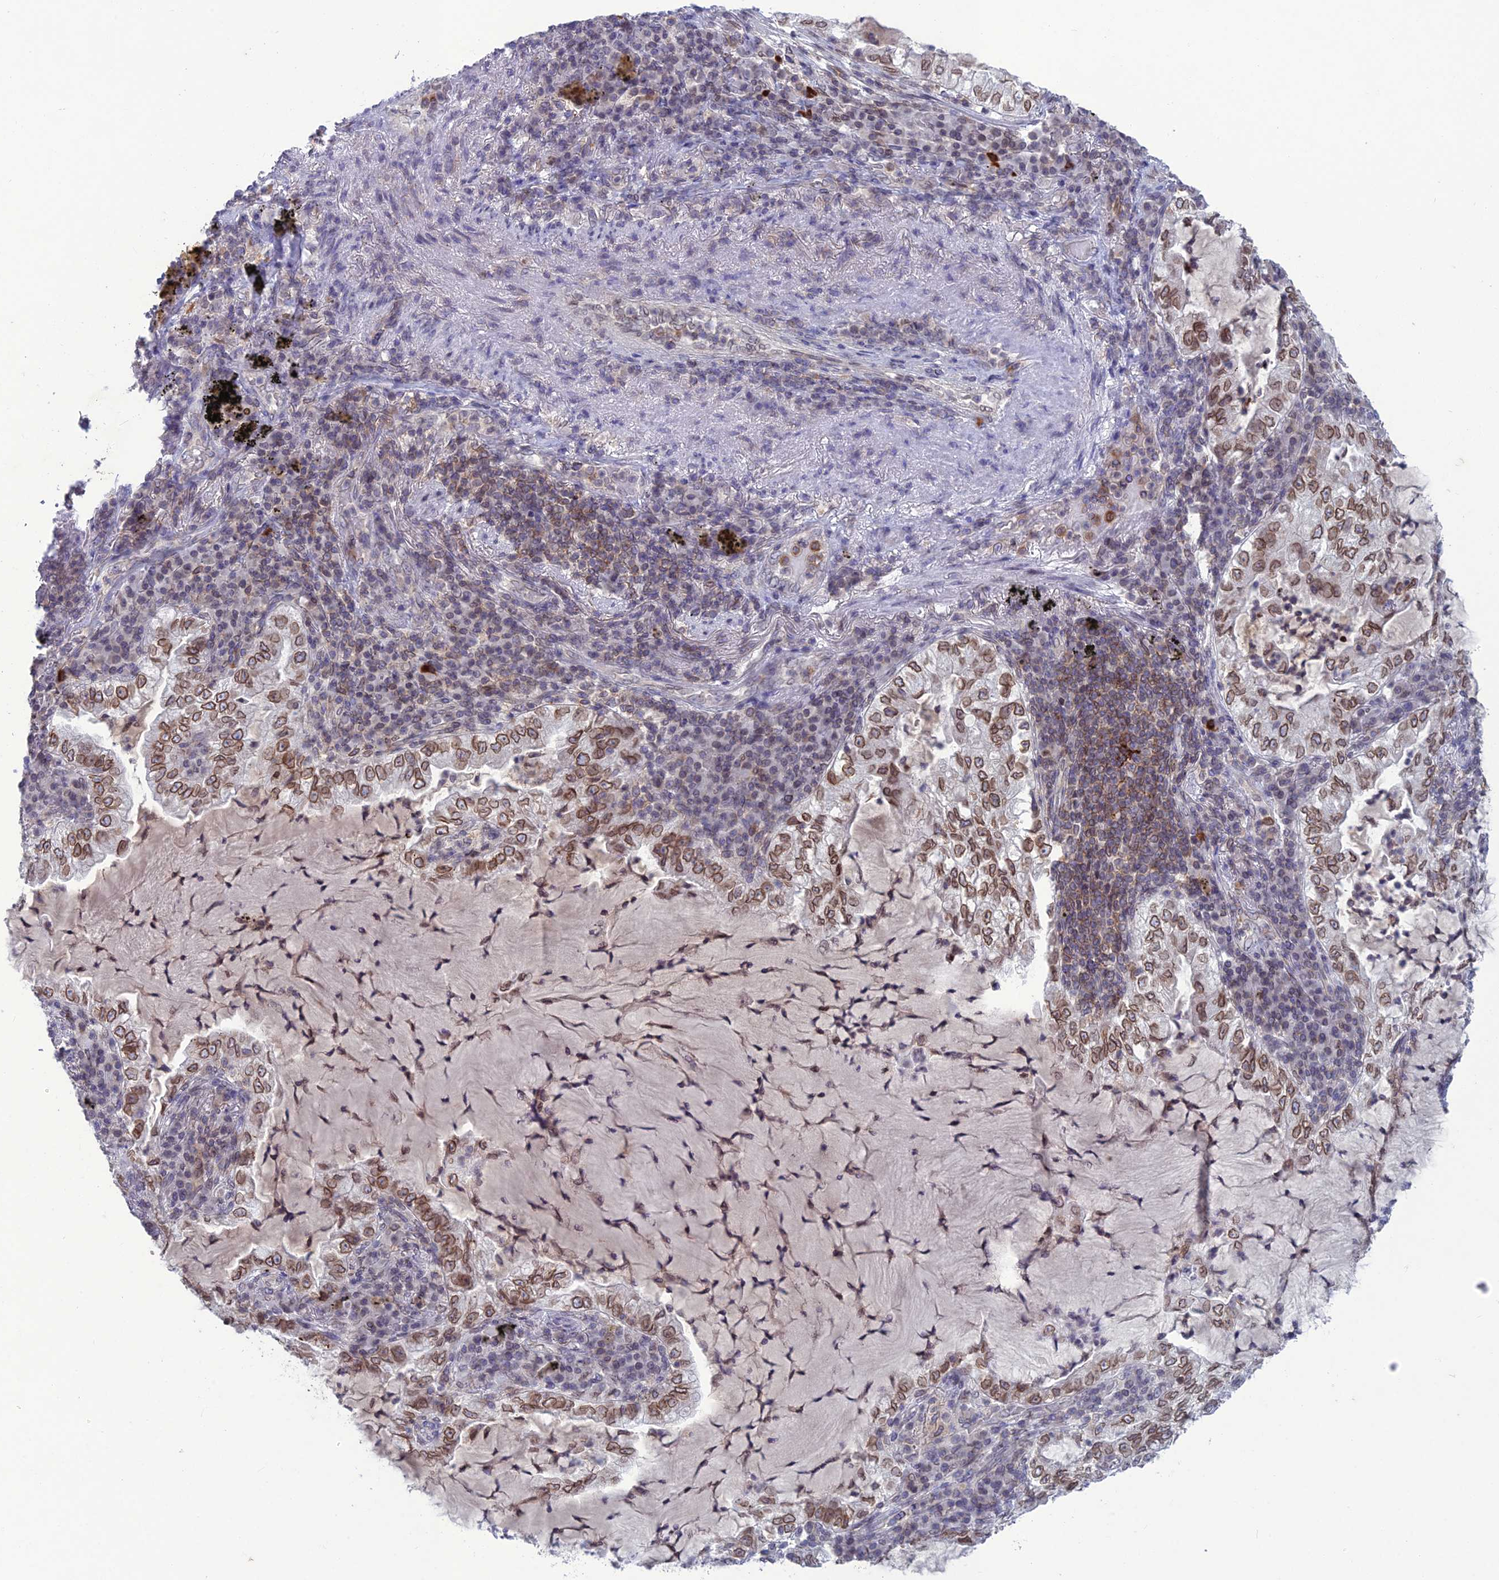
{"staining": {"intensity": "moderate", "quantity": ">75%", "location": "cytoplasmic/membranous,nuclear"}, "tissue": "lung cancer", "cell_type": "Tumor cells", "image_type": "cancer", "snomed": [{"axis": "morphology", "description": "Adenocarcinoma, NOS"}, {"axis": "topography", "description": "Lung"}], "caption": "Lung adenocarcinoma stained with a protein marker demonstrates moderate staining in tumor cells.", "gene": "WDR46", "patient": {"sex": "female", "age": 73}}